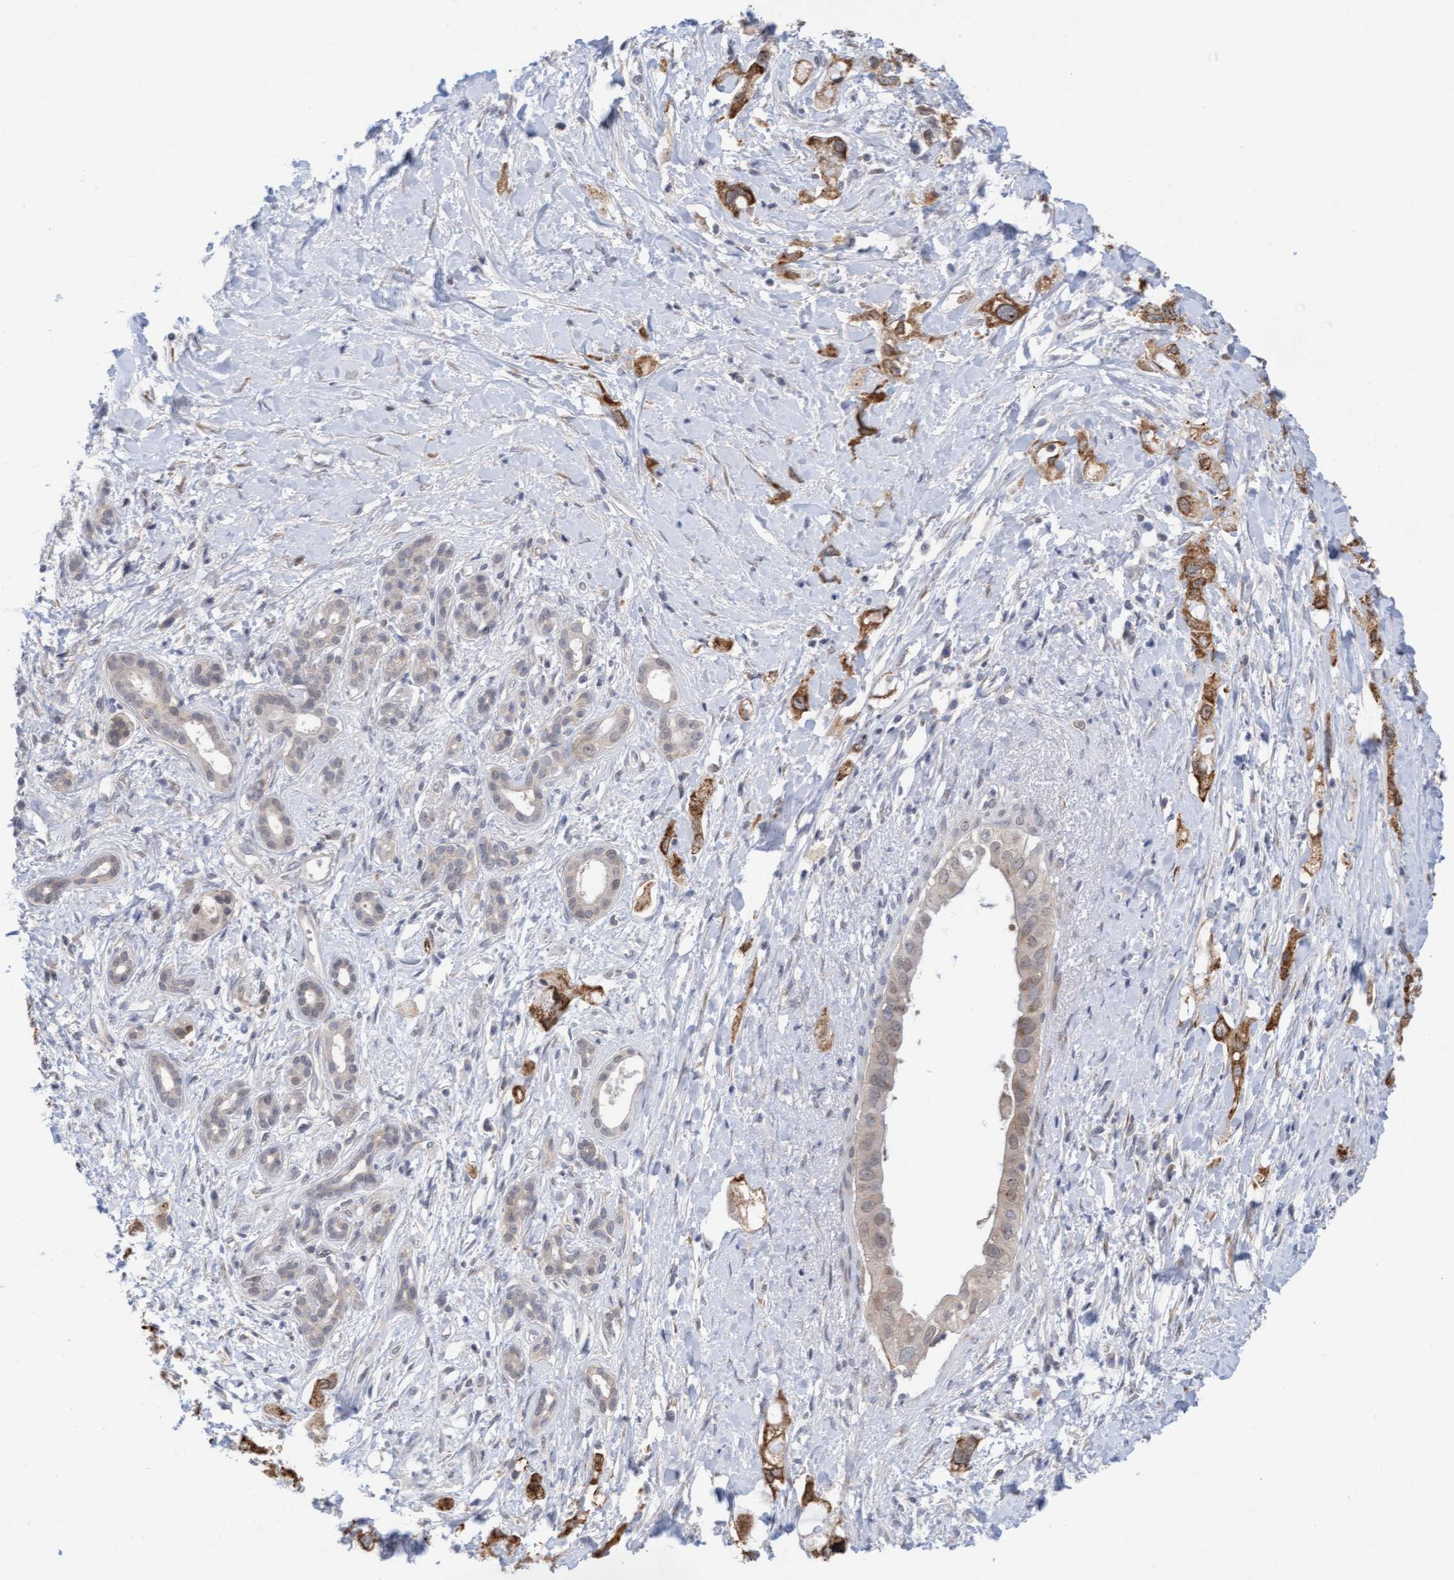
{"staining": {"intensity": "moderate", "quantity": ">75%", "location": "cytoplasmic/membranous"}, "tissue": "pancreatic cancer", "cell_type": "Tumor cells", "image_type": "cancer", "snomed": [{"axis": "morphology", "description": "Adenocarcinoma, NOS"}, {"axis": "topography", "description": "Pancreas"}], "caption": "Immunohistochemical staining of human adenocarcinoma (pancreatic) exhibits medium levels of moderate cytoplasmic/membranous protein expression in approximately >75% of tumor cells.", "gene": "AMZ2", "patient": {"sex": "female", "age": 56}}